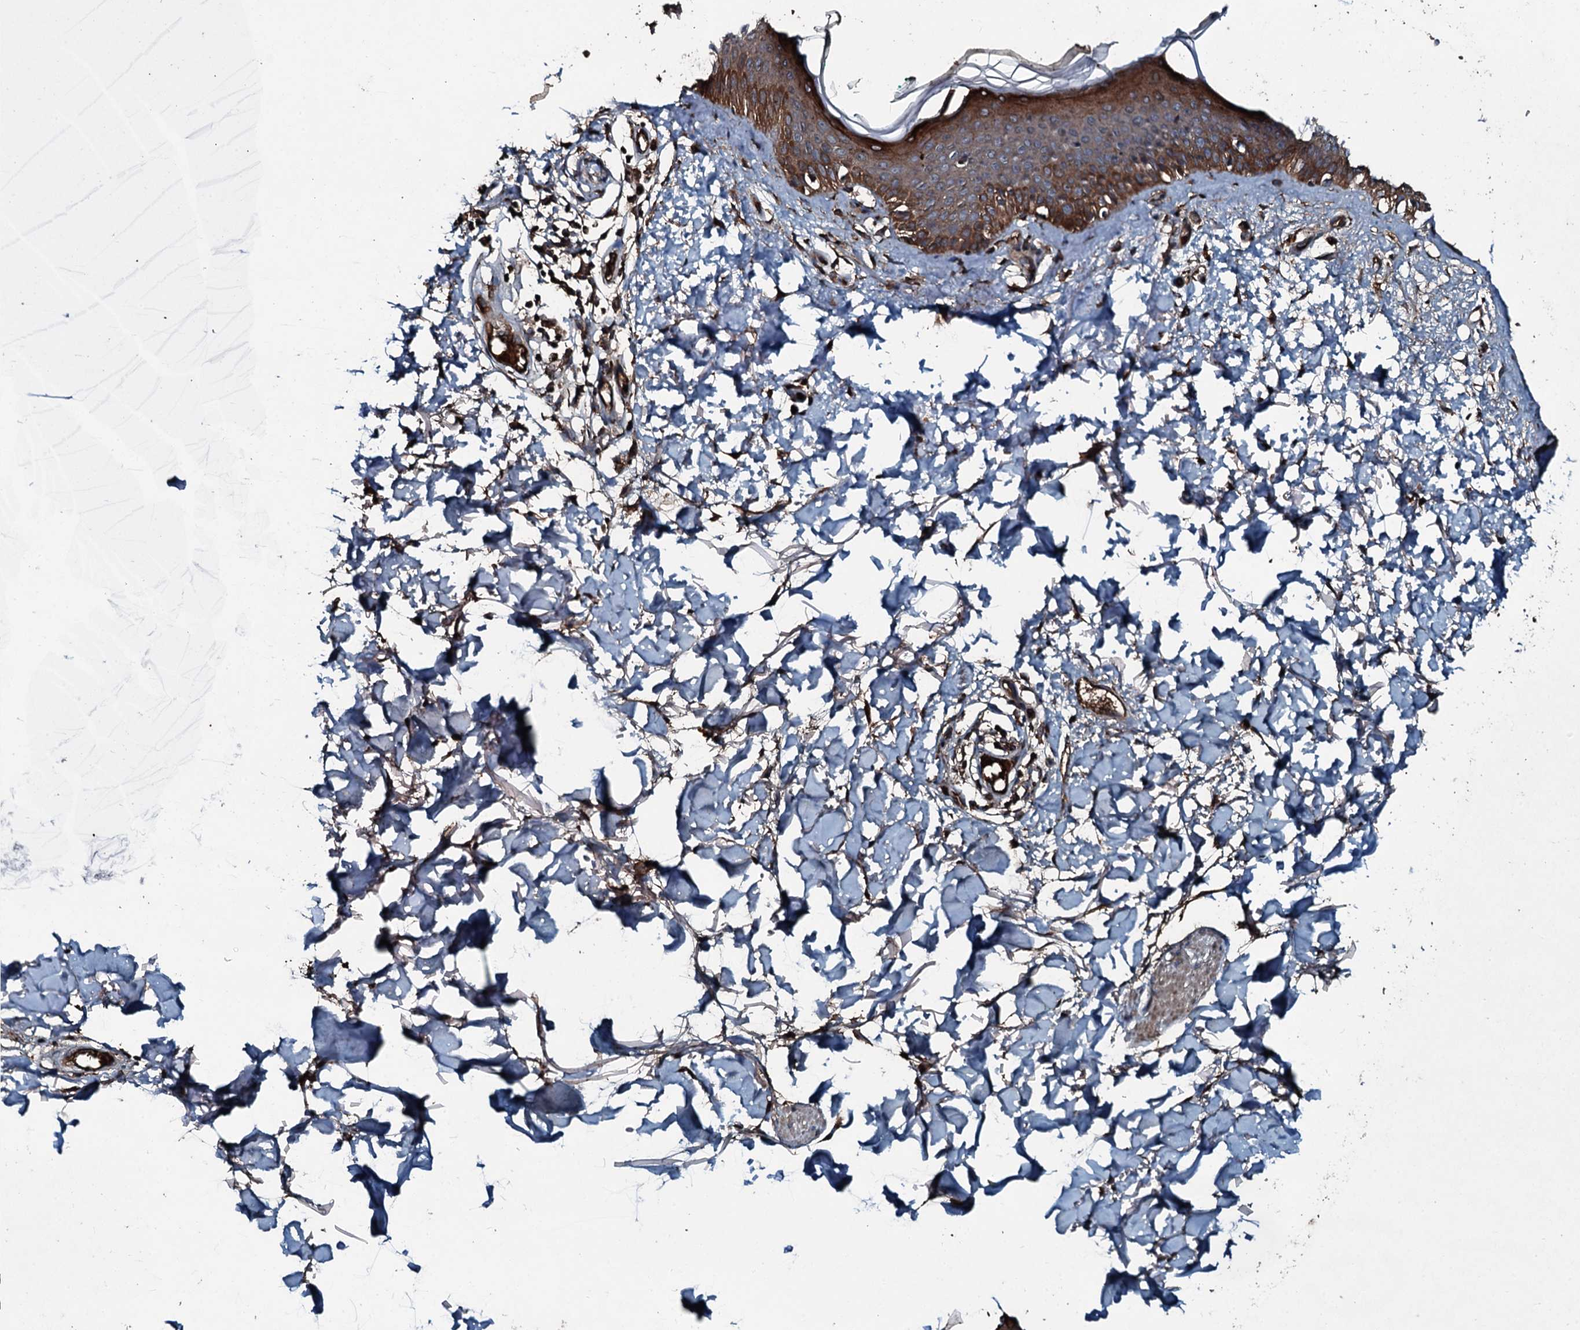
{"staining": {"intensity": "strong", "quantity": ">75%", "location": "cytoplasmic/membranous"}, "tissue": "skin", "cell_type": "Fibroblasts", "image_type": "normal", "snomed": [{"axis": "morphology", "description": "Normal tissue, NOS"}, {"axis": "topography", "description": "Skin"}], "caption": "Immunohistochemistry (IHC) of unremarkable human skin shows high levels of strong cytoplasmic/membranous expression in approximately >75% of fibroblasts. Nuclei are stained in blue.", "gene": "TRIM7", "patient": {"sex": "male", "age": 62}}